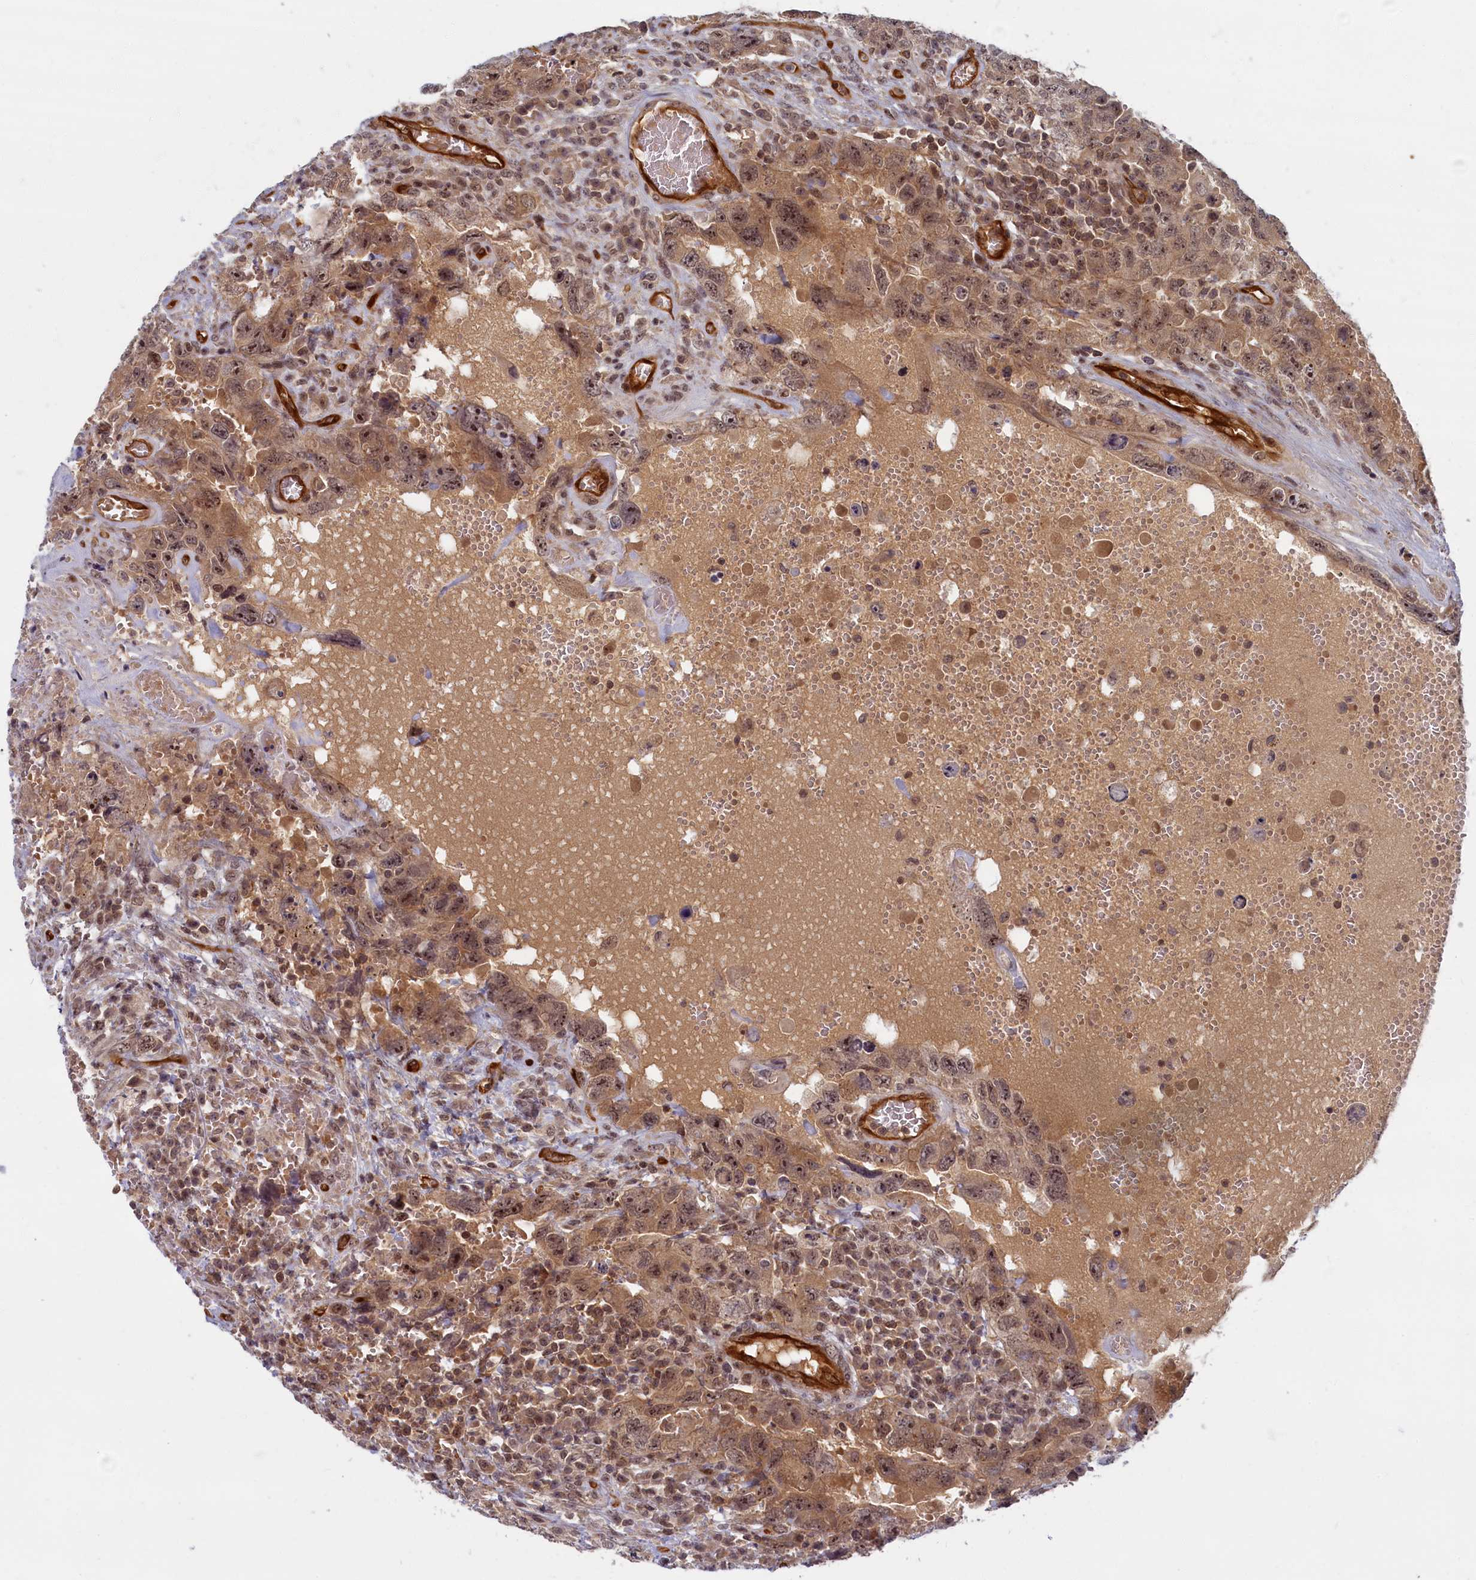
{"staining": {"intensity": "moderate", "quantity": ">75%", "location": "nuclear"}, "tissue": "testis cancer", "cell_type": "Tumor cells", "image_type": "cancer", "snomed": [{"axis": "morphology", "description": "Carcinoma, Embryonal, NOS"}, {"axis": "topography", "description": "Testis"}], "caption": "Testis cancer (embryonal carcinoma) stained with a protein marker displays moderate staining in tumor cells.", "gene": "SNRK", "patient": {"sex": "male", "age": 26}}